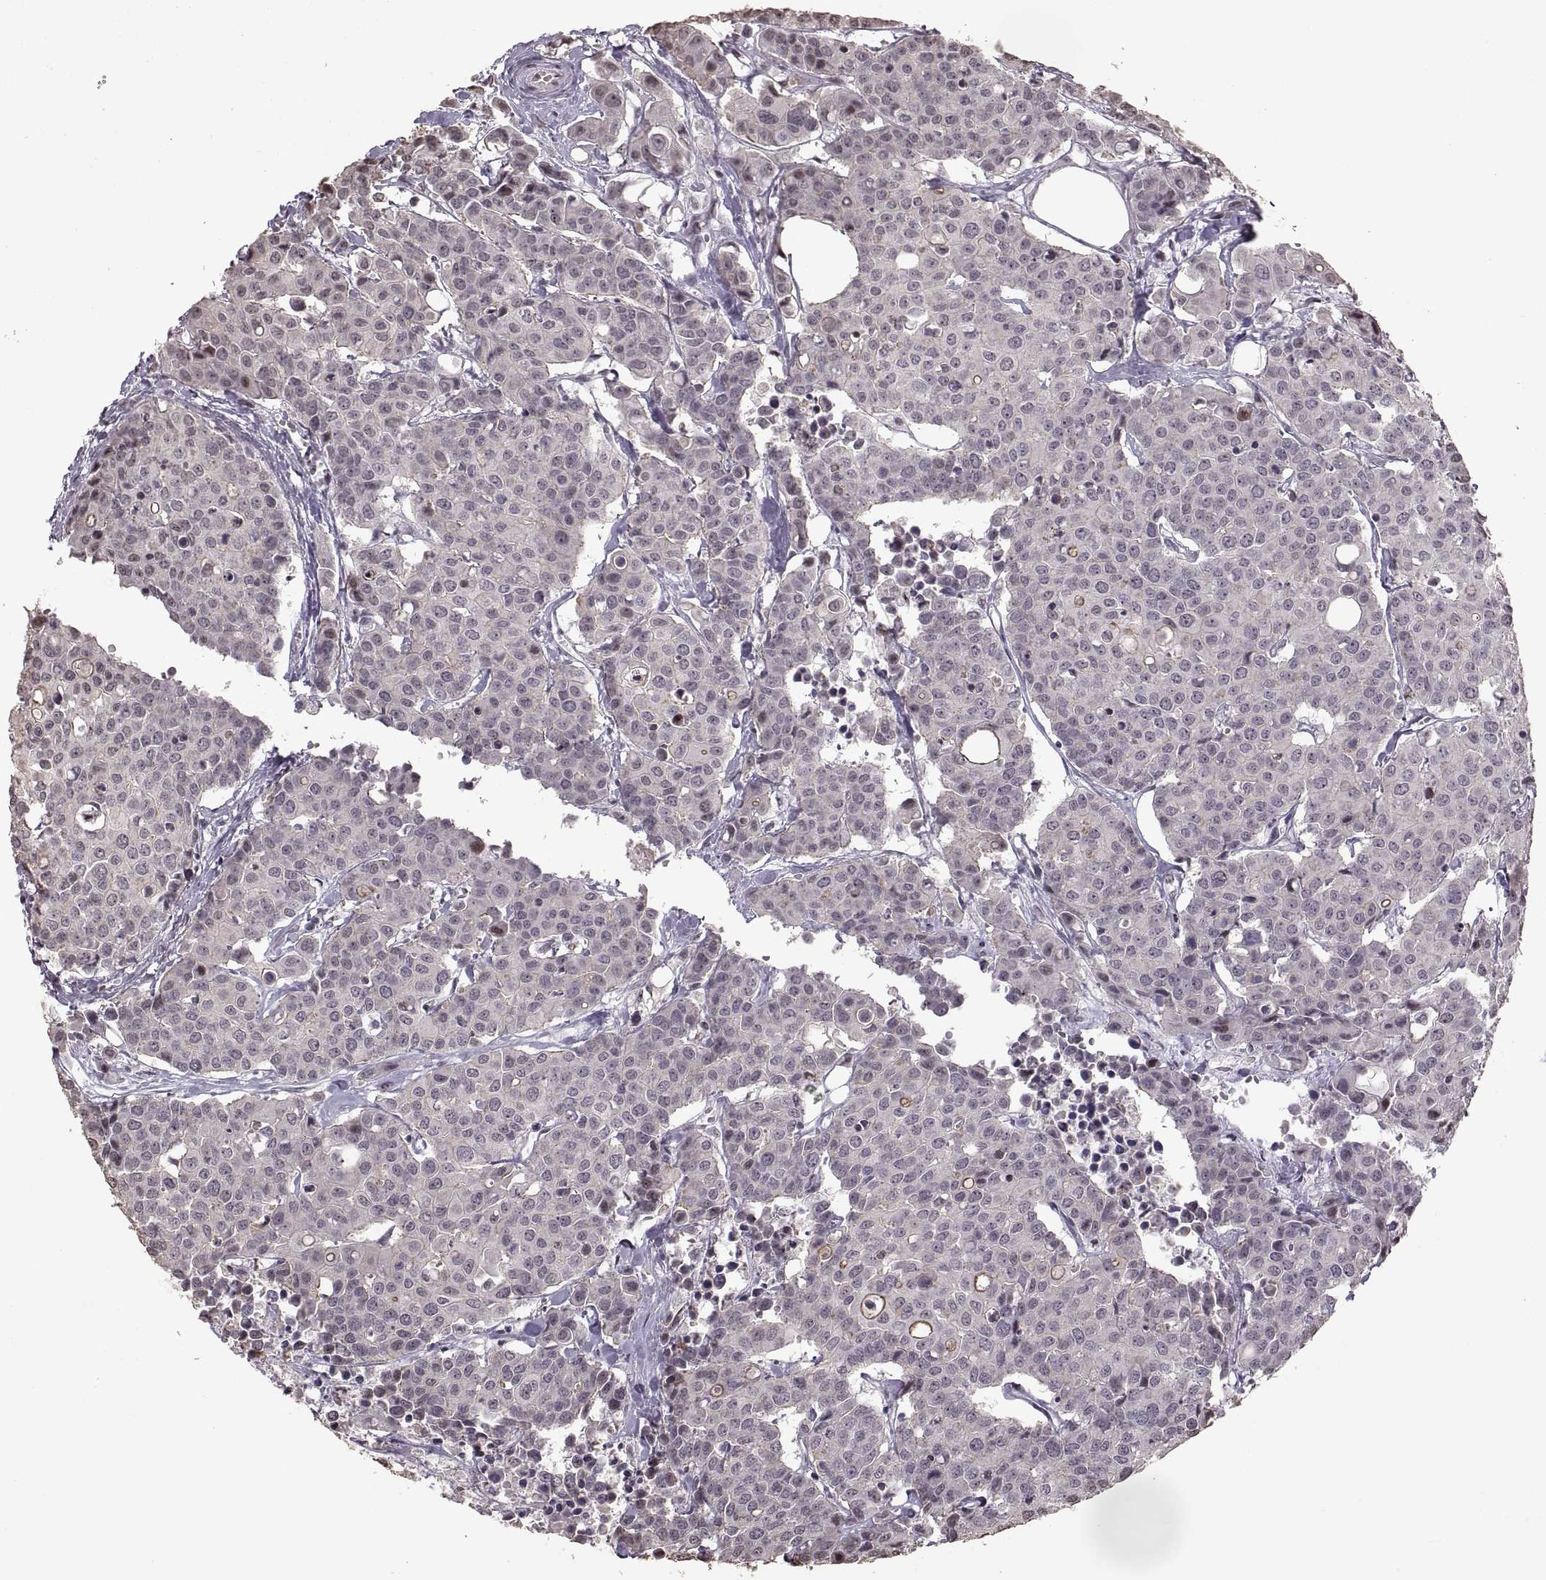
{"staining": {"intensity": "negative", "quantity": "none", "location": "none"}, "tissue": "carcinoid", "cell_type": "Tumor cells", "image_type": "cancer", "snomed": [{"axis": "morphology", "description": "Carcinoid, malignant, NOS"}, {"axis": "topography", "description": "Colon"}], "caption": "Immunohistochemistry image of human malignant carcinoid stained for a protein (brown), which reveals no expression in tumor cells.", "gene": "PALS1", "patient": {"sex": "male", "age": 81}}